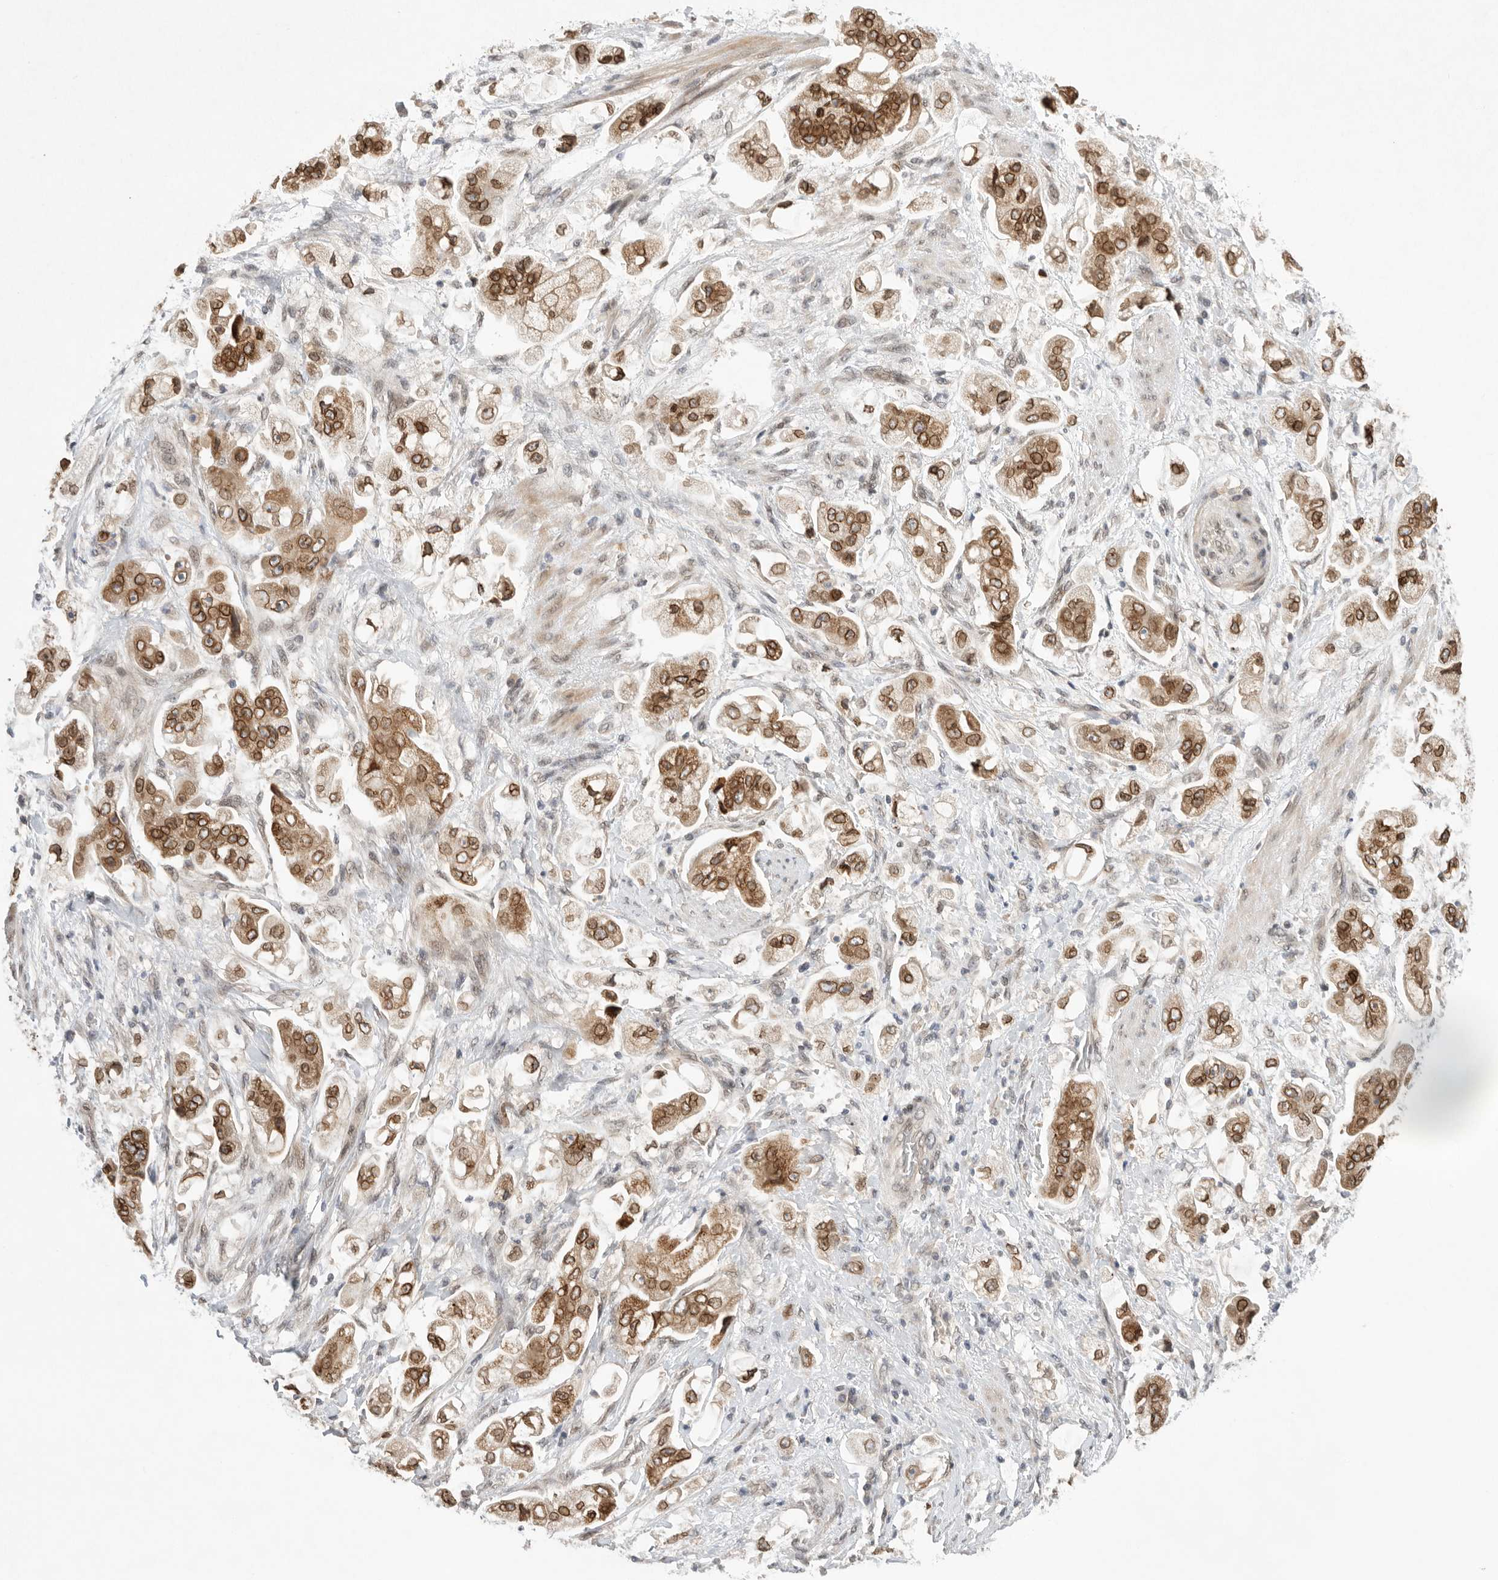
{"staining": {"intensity": "strong", "quantity": ">75%", "location": "cytoplasmic/membranous,nuclear"}, "tissue": "stomach cancer", "cell_type": "Tumor cells", "image_type": "cancer", "snomed": [{"axis": "morphology", "description": "Adenocarcinoma, NOS"}, {"axis": "topography", "description": "Stomach"}], "caption": "The immunohistochemical stain shows strong cytoplasmic/membranous and nuclear staining in tumor cells of stomach cancer (adenocarcinoma) tissue. The protein is stained brown, and the nuclei are stained in blue (DAB (3,3'-diaminobenzidine) IHC with brightfield microscopy, high magnification).", "gene": "LEMD3", "patient": {"sex": "male", "age": 62}}